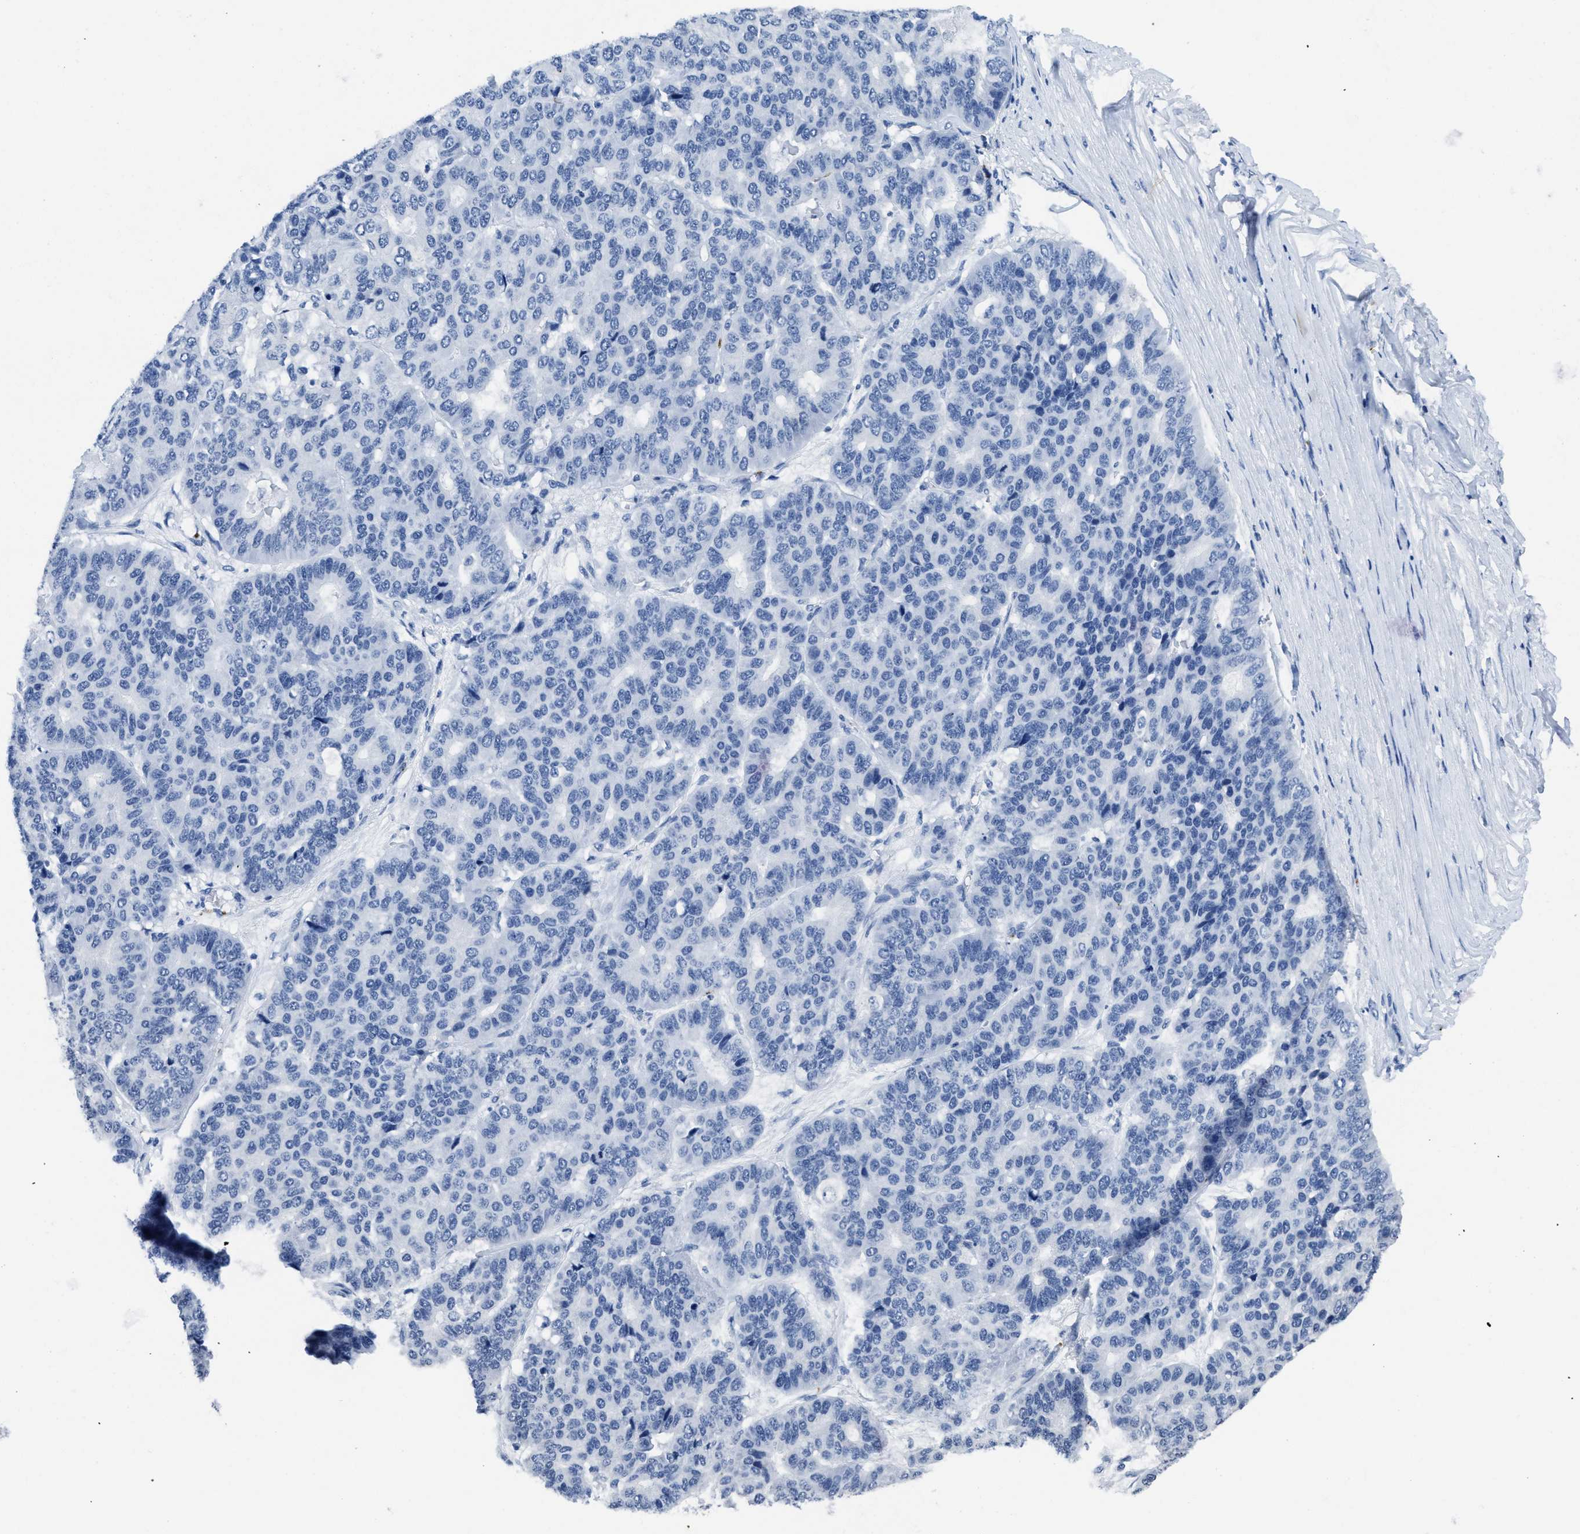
{"staining": {"intensity": "negative", "quantity": "none", "location": "none"}, "tissue": "pancreatic cancer", "cell_type": "Tumor cells", "image_type": "cancer", "snomed": [{"axis": "morphology", "description": "Adenocarcinoma, NOS"}, {"axis": "topography", "description": "Pancreas"}], "caption": "Tumor cells show no significant expression in pancreatic cancer.", "gene": "ITGA2B", "patient": {"sex": "male", "age": 50}}